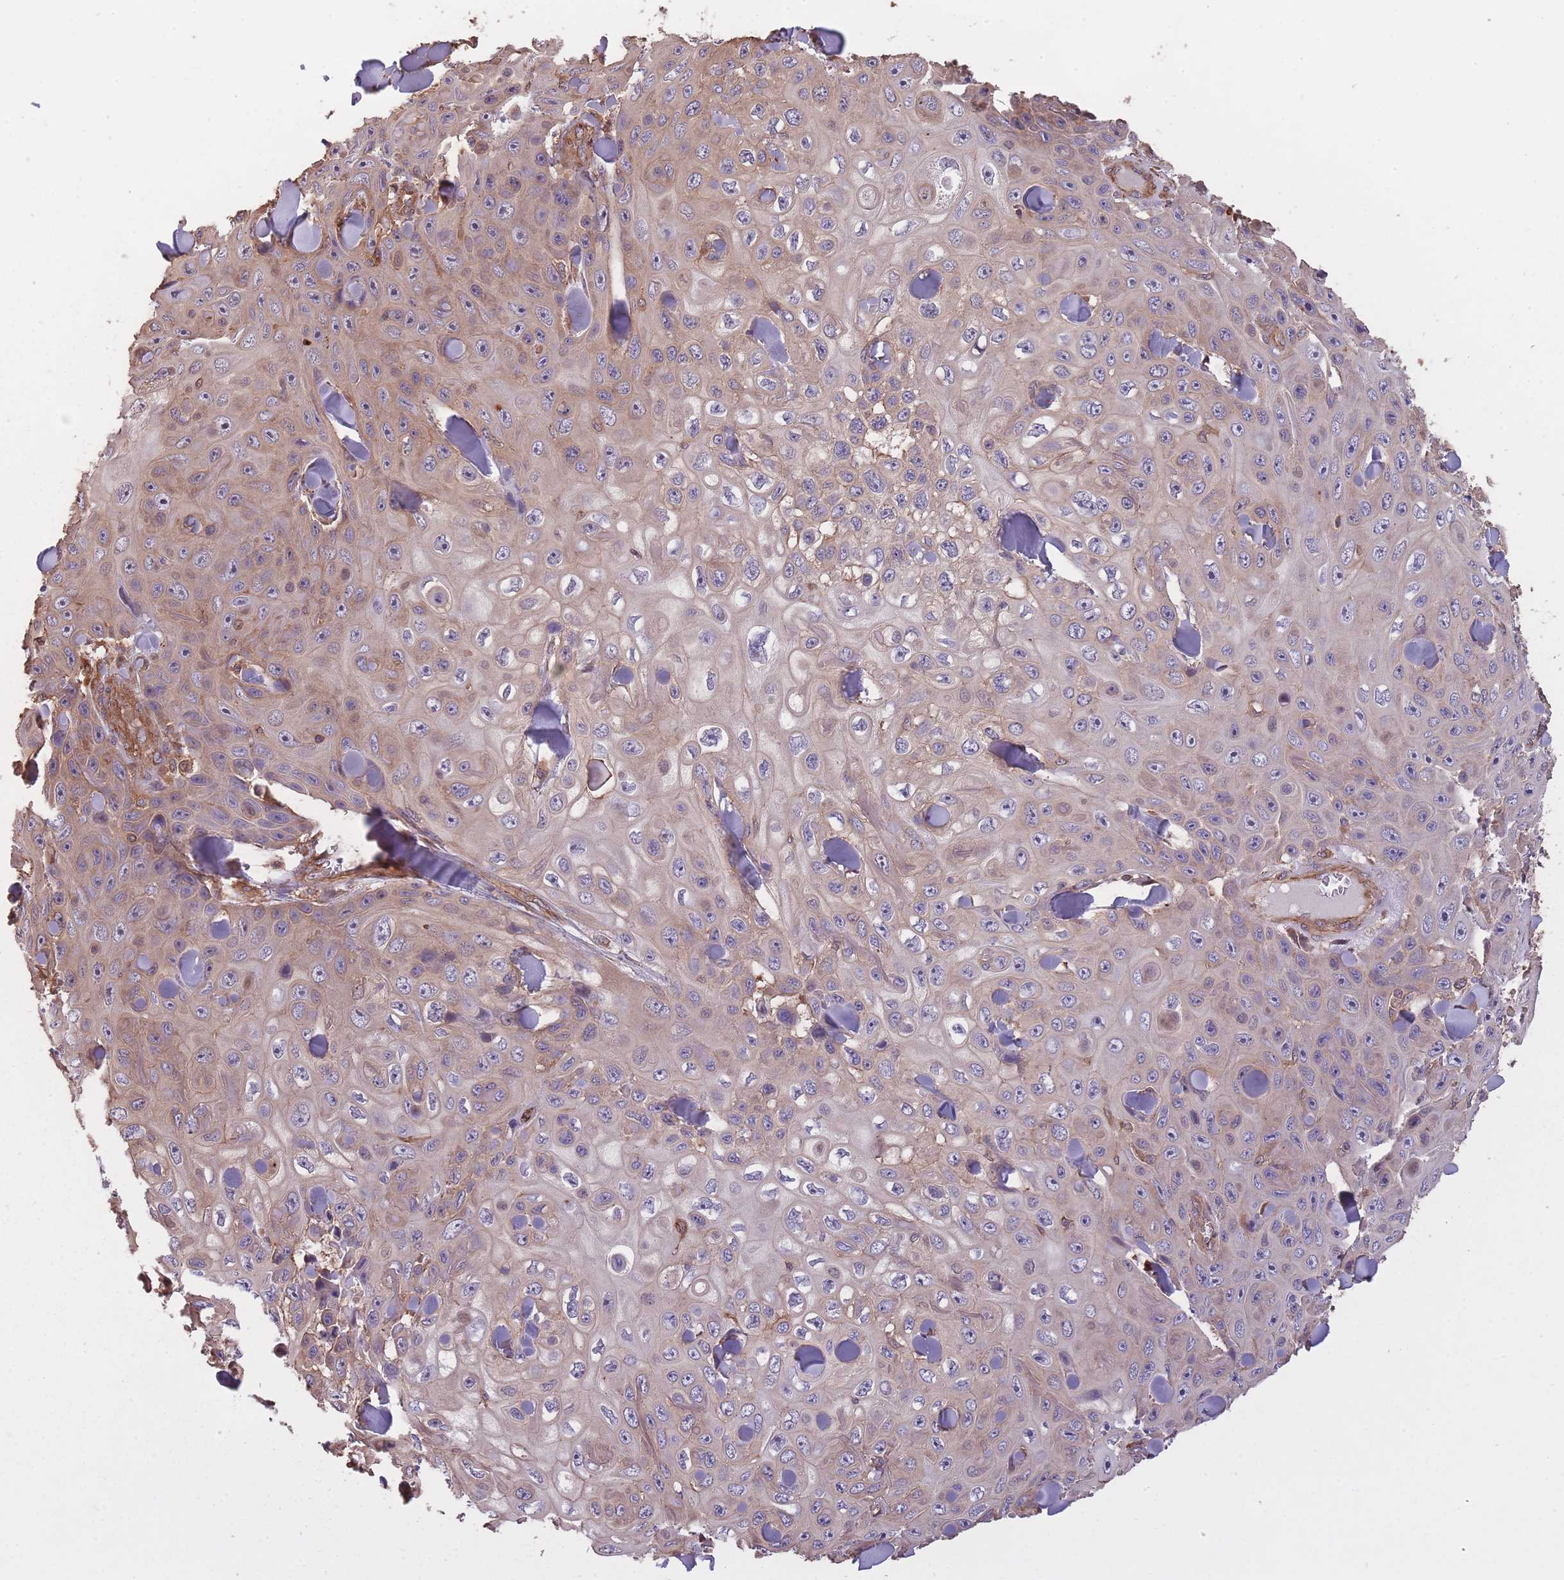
{"staining": {"intensity": "weak", "quantity": "<25%", "location": "cytoplasmic/membranous"}, "tissue": "skin cancer", "cell_type": "Tumor cells", "image_type": "cancer", "snomed": [{"axis": "morphology", "description": "Squamous cell carcinoma, NOS"}, {"axis": "topography", "description": "Skin"}], "caption": "An image of human skin squamous cell carcinoma is negative for staining in tumor cells.", "gene": "ARMH3", "patient": {"sex": "male", "age": 82}}